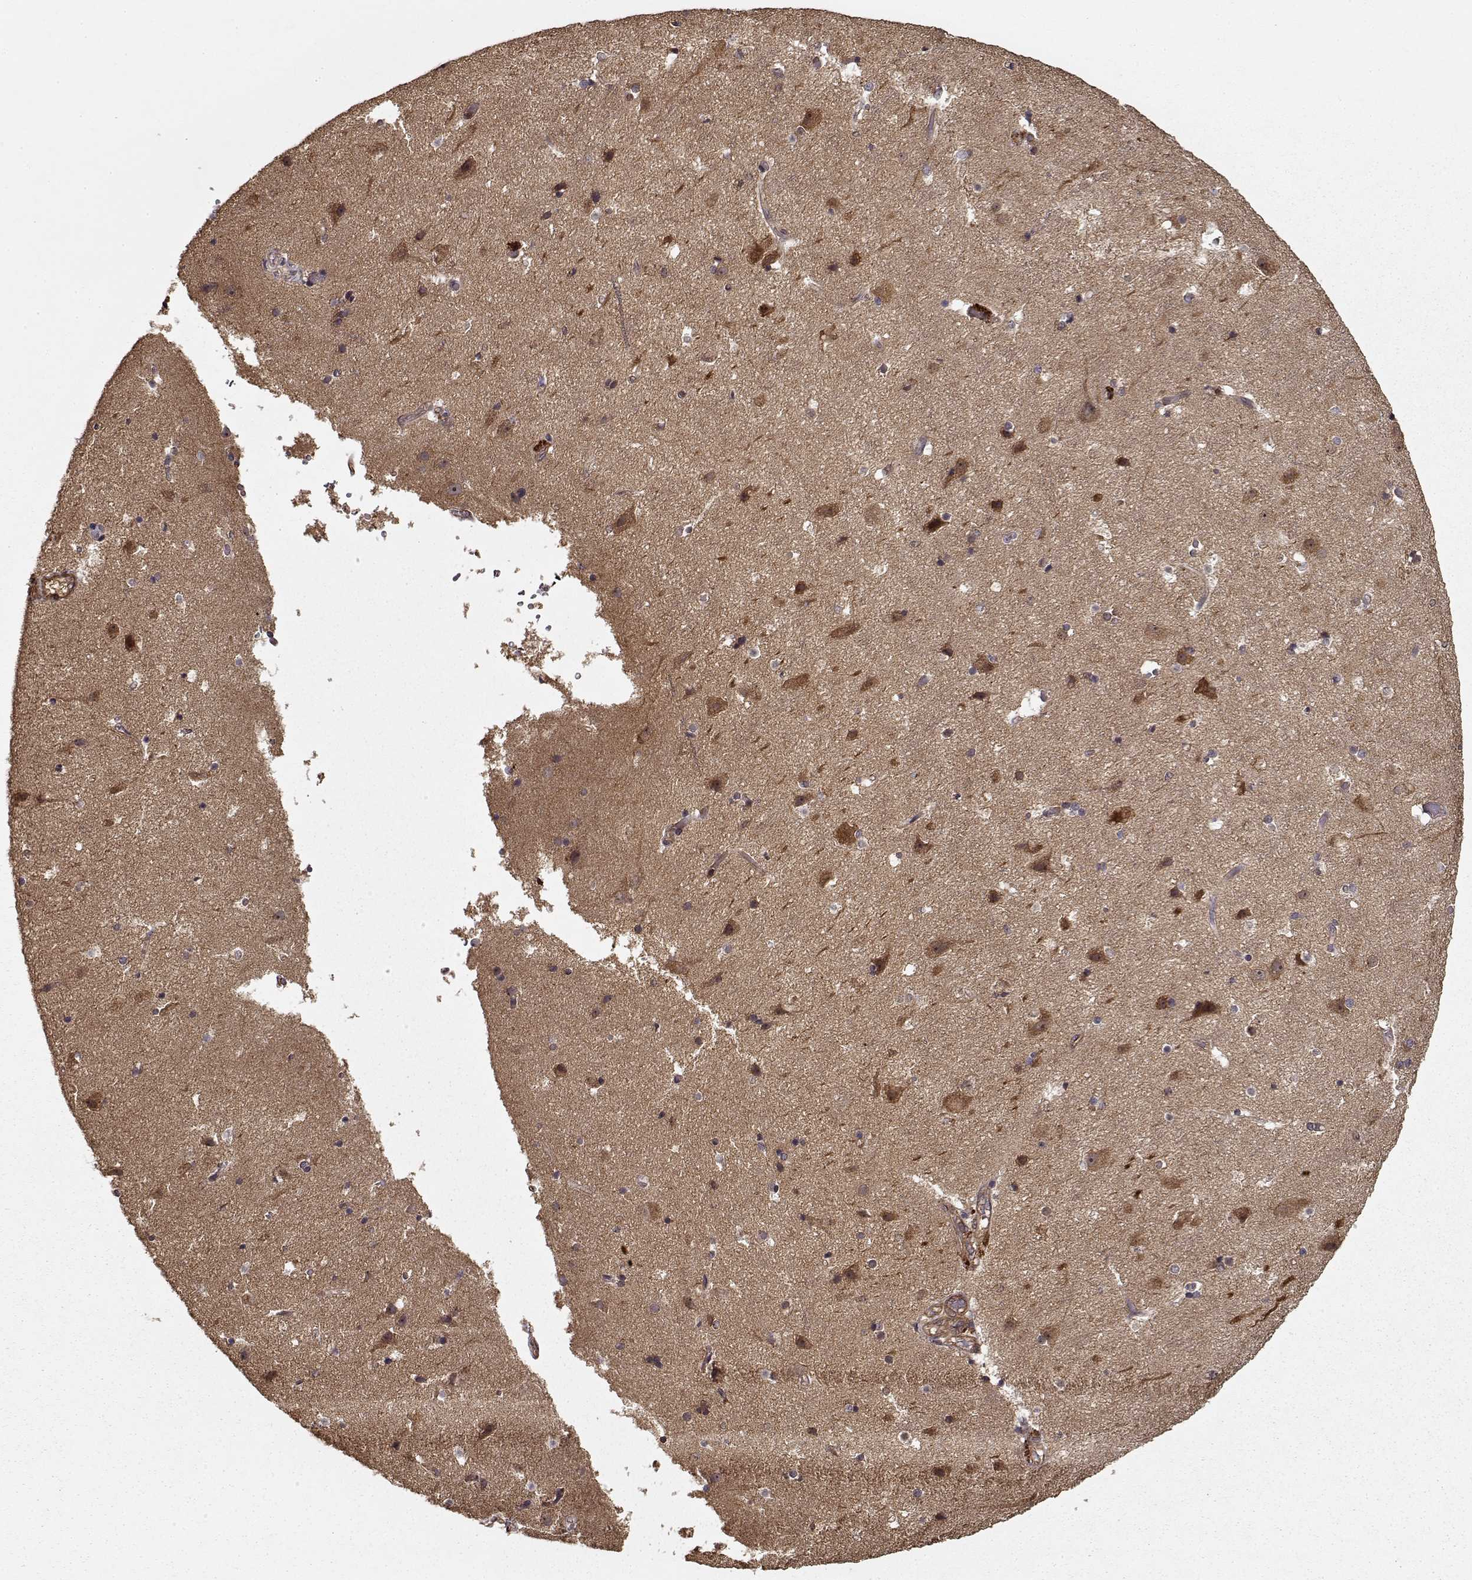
{"staining": {"intensity": "negative", "quantity": "none", "location": "none"}, "tissue": "cerebral cortex", "cell_type": "Endothelial cells", "image_type": "normal", "snomed": [{"axis": "morphology", "description": "Normal tissue, NOS"}, {"axis": "topography", "description": "Cerebral cortex"}], "caption": "Immunohistochemical staining of normal human cerebral cortex shows no significant staining in endothelial cells. (DAB (3,3'-diaminobenzidine) IHC visualized using brightfield microscopy, high magnification).", "gene": "PPP1R12A", "patient": {"sex": "female", "age": 52}}